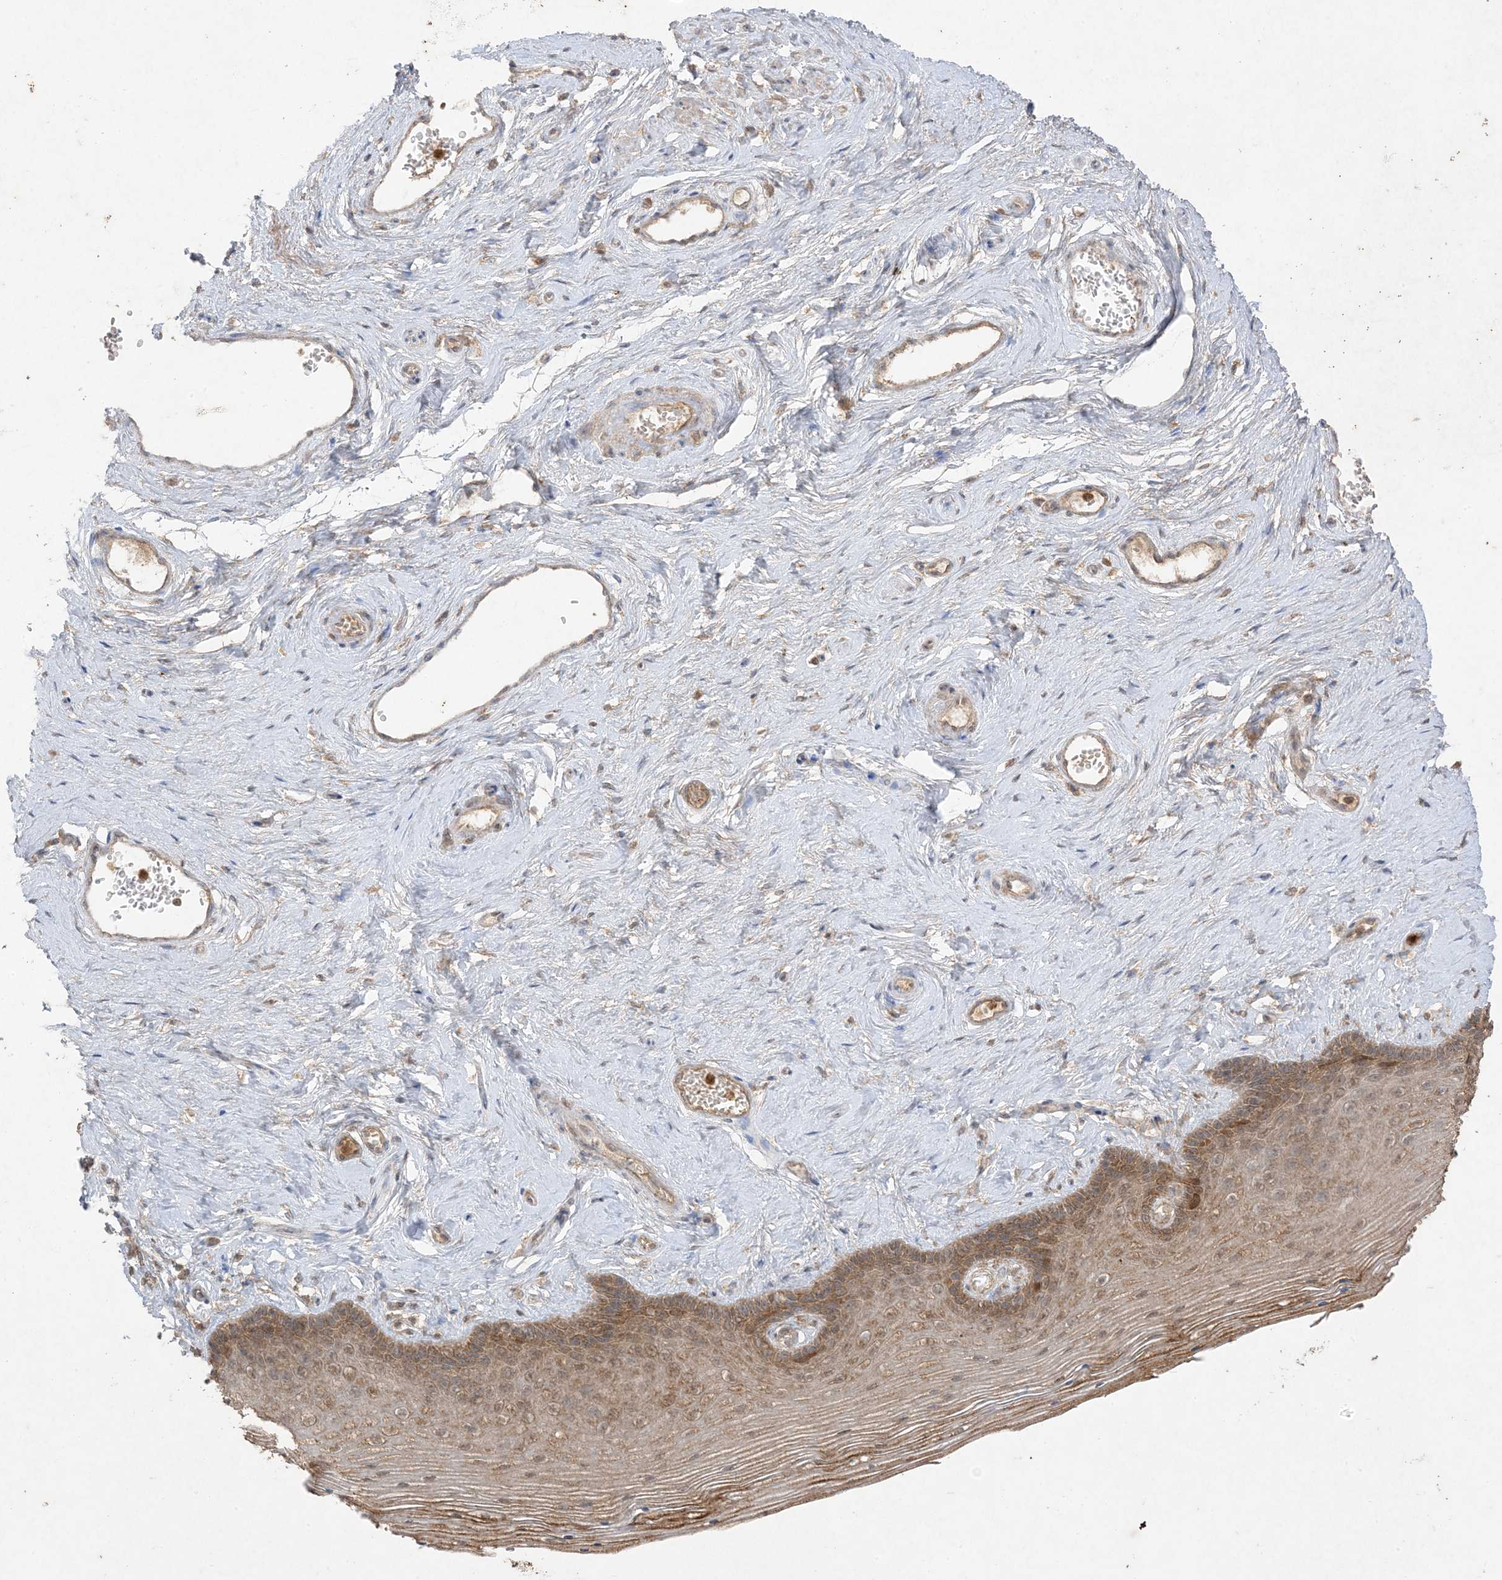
{"staining": {"intensity": "moderate", "quantity": ">75%", "location": "cytoplasmic/membranous"}, "tissue": "vagina", "cell_type": "Squamous epithelial cells", "image_type": "normal", "snomed": [{"axis": "morphology", "description": "Normal tissue, NOS"}, {"axis": "topography", "description": "Vagina"}], "caption": "Protein expression analysis of normal vagina exhibits moderate cytoplasmic/membranous expression in approximately >75% of squamous epithelial cells.", "gene": "UBE2C", "patient": {"sex": "female", "age": 46}}